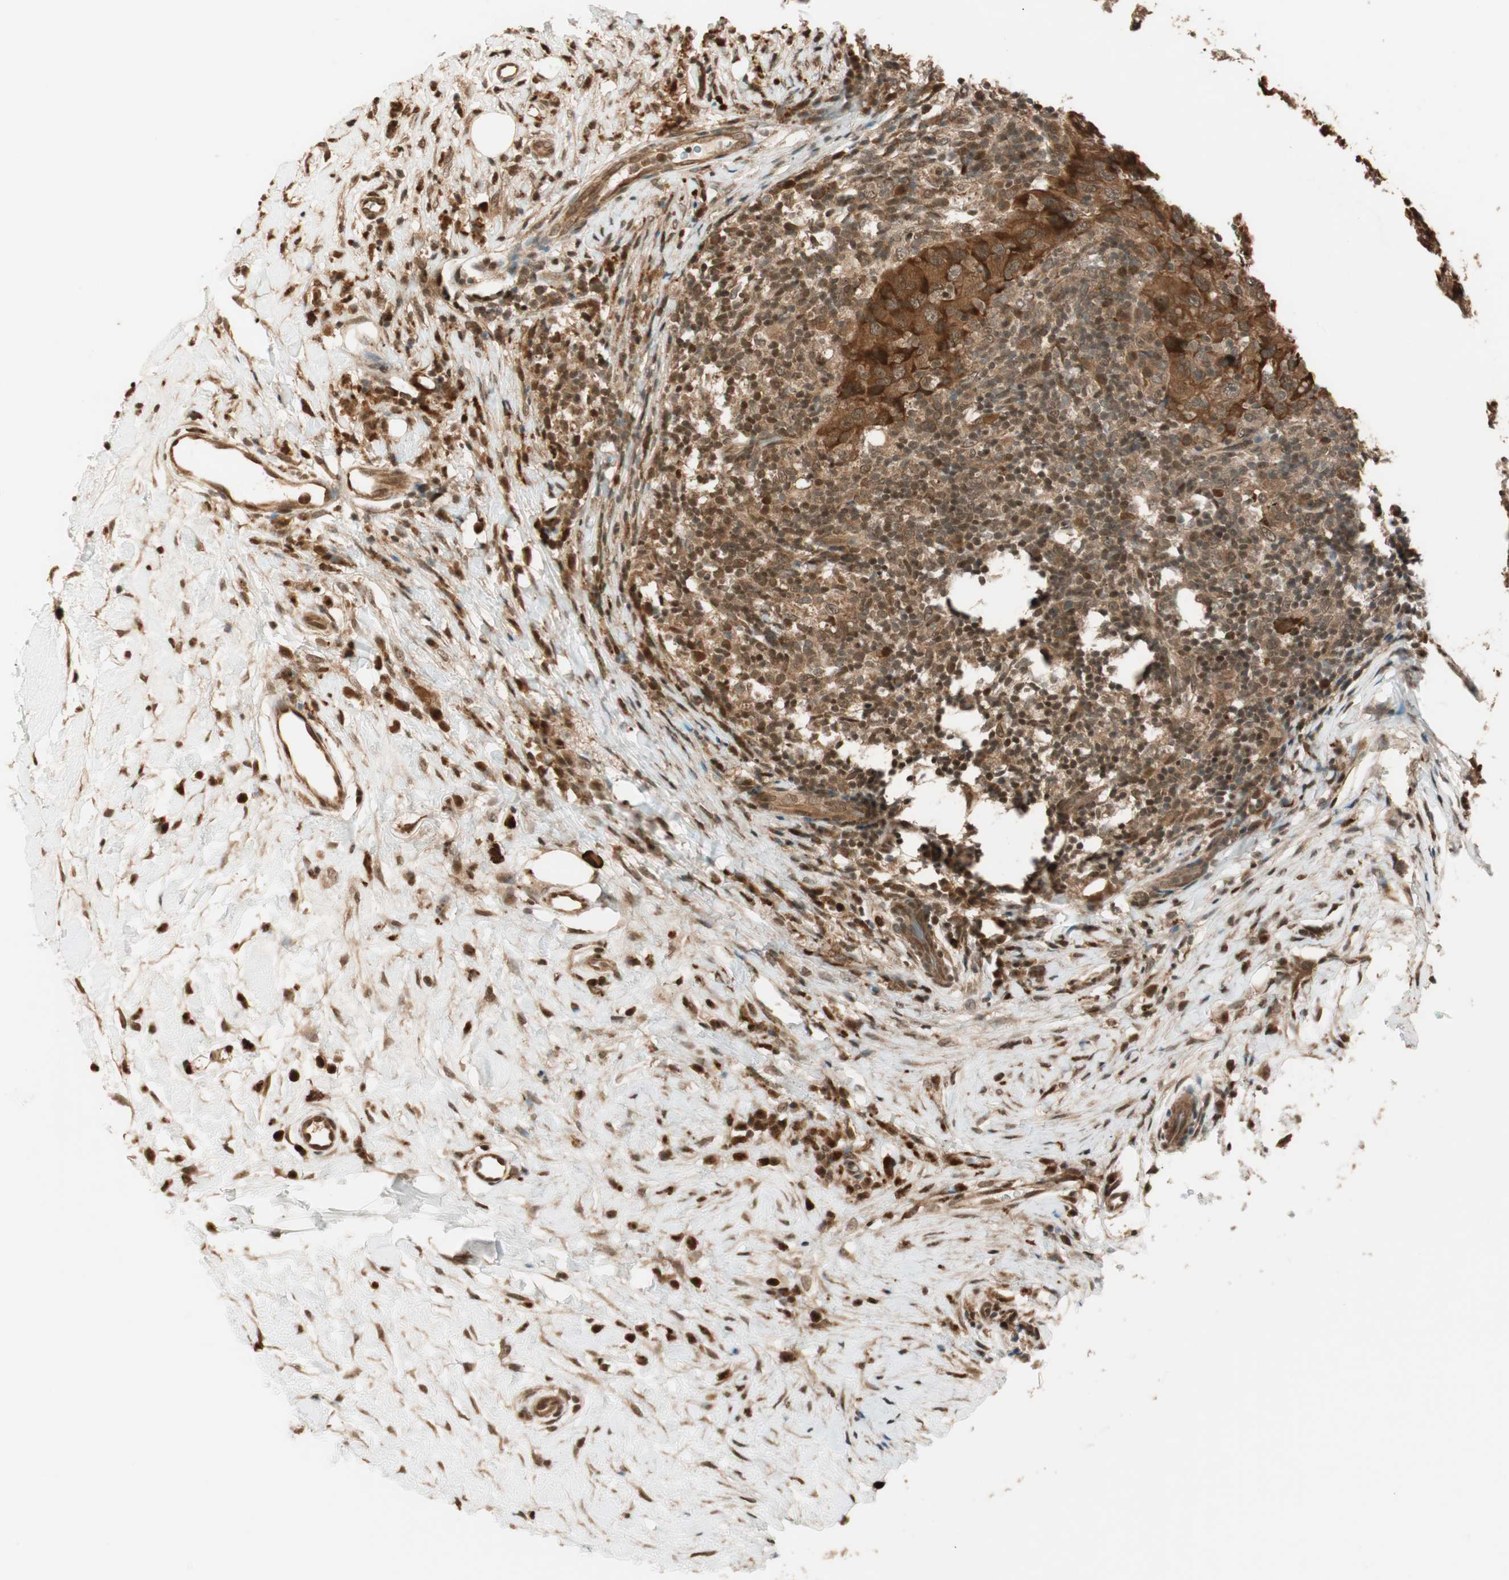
{"staining": {"intensity": "strong", "quantity": ">75%", "location": "cytoplasmic/membranous"}, "tissue": "breast cancer", "cell_type": "Tumor cells", "image_type": "cancer", "snomed": [{"axis": "morphology", "description": "Duct carcinoma"}, {"axis": "topography", "description": "Breast"}], "caption": "A high-resolution photomicrograph shows immunohistochemistry (IHC) staining of breast intraductal carcinoma, which shows strong cytoplasmic/membranous positivity in approximately >75% of tumor cells.", "gene": "ZNF443", "patient": {"sex": "female", "age": 37}}